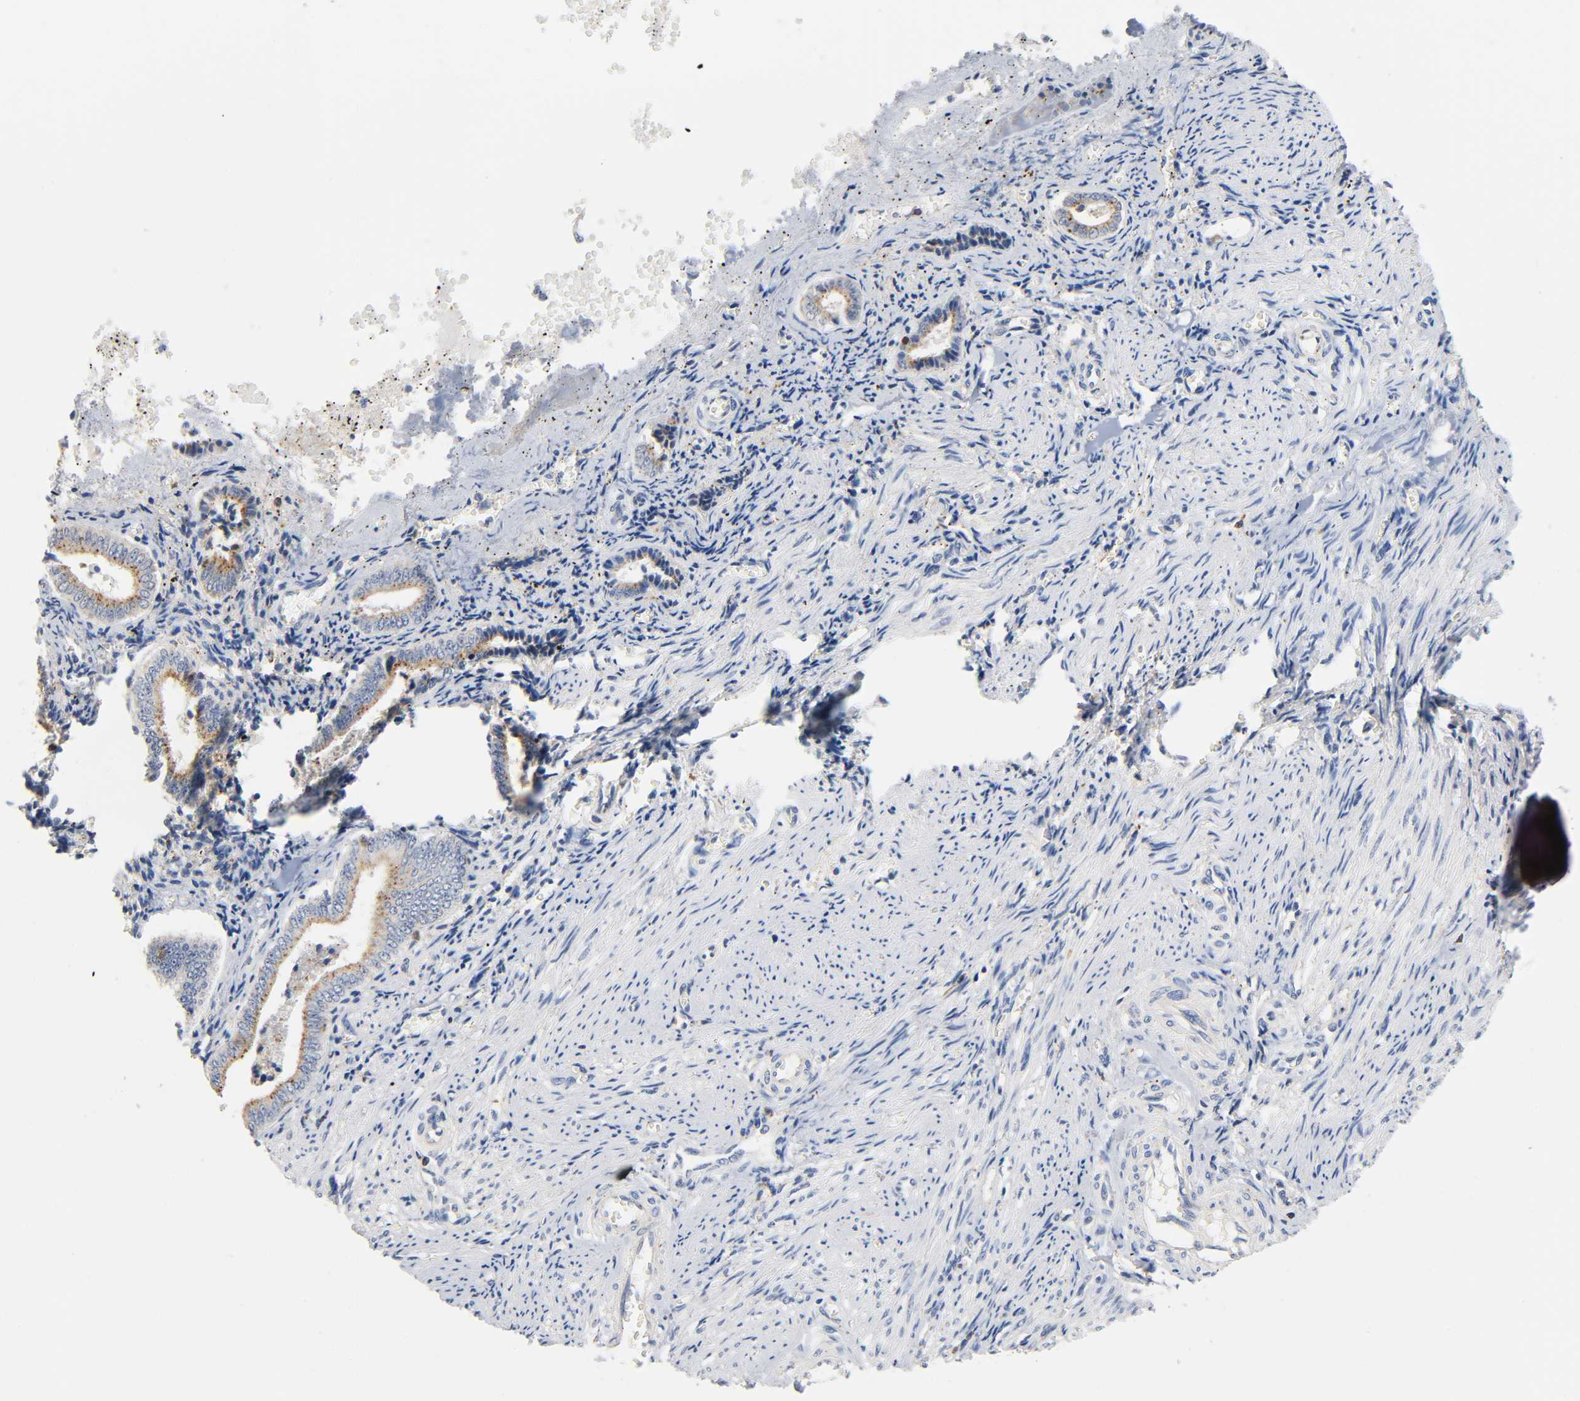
{"staining": {"intensity": "weak", "quantity": "25%-75%", "location": "cytoplasmic/membranous"}, "tissue": "endometrium", "cell_type": "Cells in endometrial stroma", "image_type": "normal", "snomed": [{"axis": "morphology", "description": "Normal tissue, NOS"}, {"axis": "topography", "description": "Endometrium"}], "caption": "A photomicrograph showing weak cytoplasmic/membranous expression in about 25%-75% of cells in endometrial stroma in unremarkable endometrium, as visualized by brown immunohistochemical staining.", "gene": "UCKL1", "patient": {"sex": "female", "age": 42}}